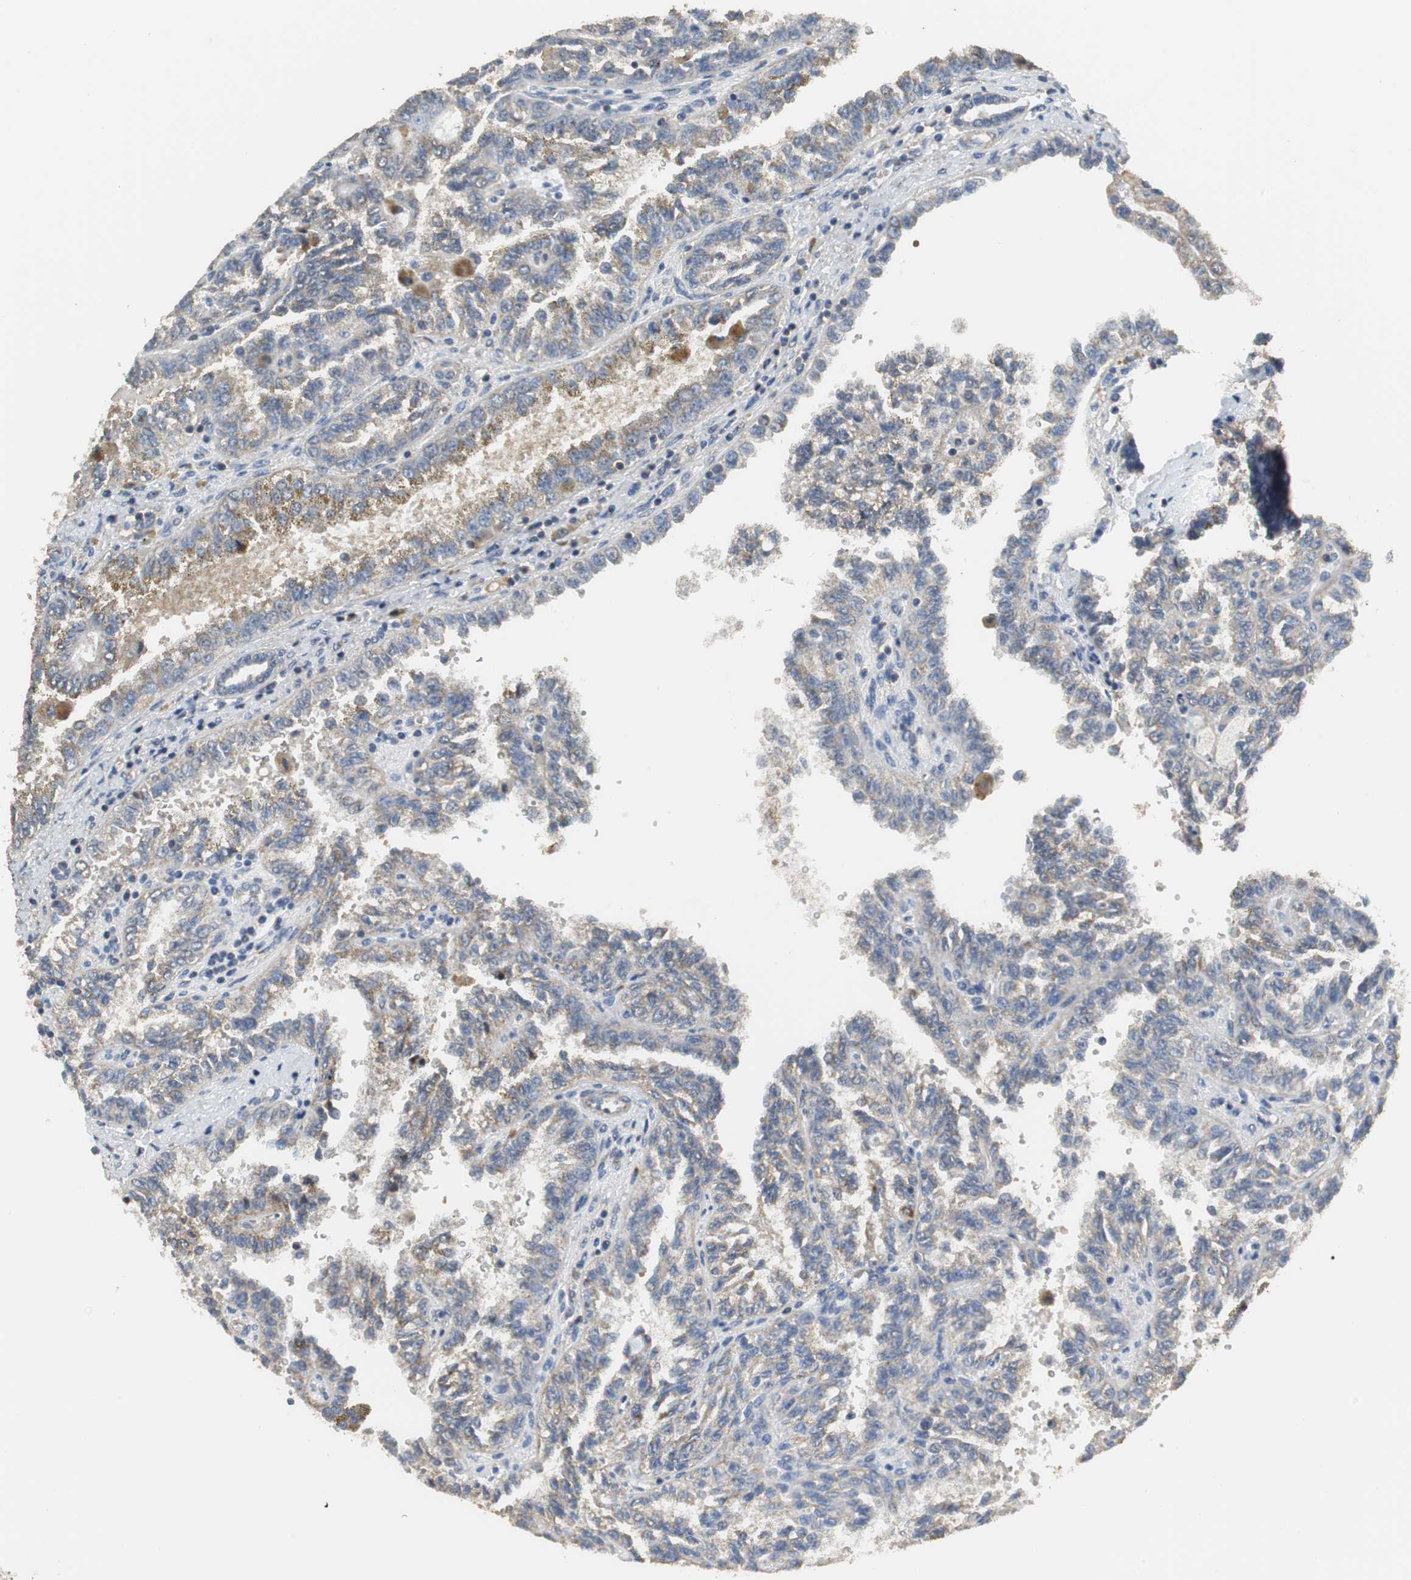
{"staining": {"intensity": "weak", "quantity": "<25%", "location": "cytoplasmic/membranous"}, "tissue": "renal cancer", "cell_type": "Tumor cells", "image_type": "cancer", "snomed": [{"axis": "morphology", "description": "Inflammation, NOS"}, {"axis": "morphology", "description": "Adenocarcinoma, NOS"}, {"axis": "topography", "description": "Kidney"}], "caption": "Image shows no significant protein staining in tumor cells of renal cancer (adenocarcinoma). (DAB (3,3'-diaminobenzidine) IHC visualized using brightfield microscopy, high magnification).", "gene": "NNT", "patient": {"sex": "male", "age": 68}}